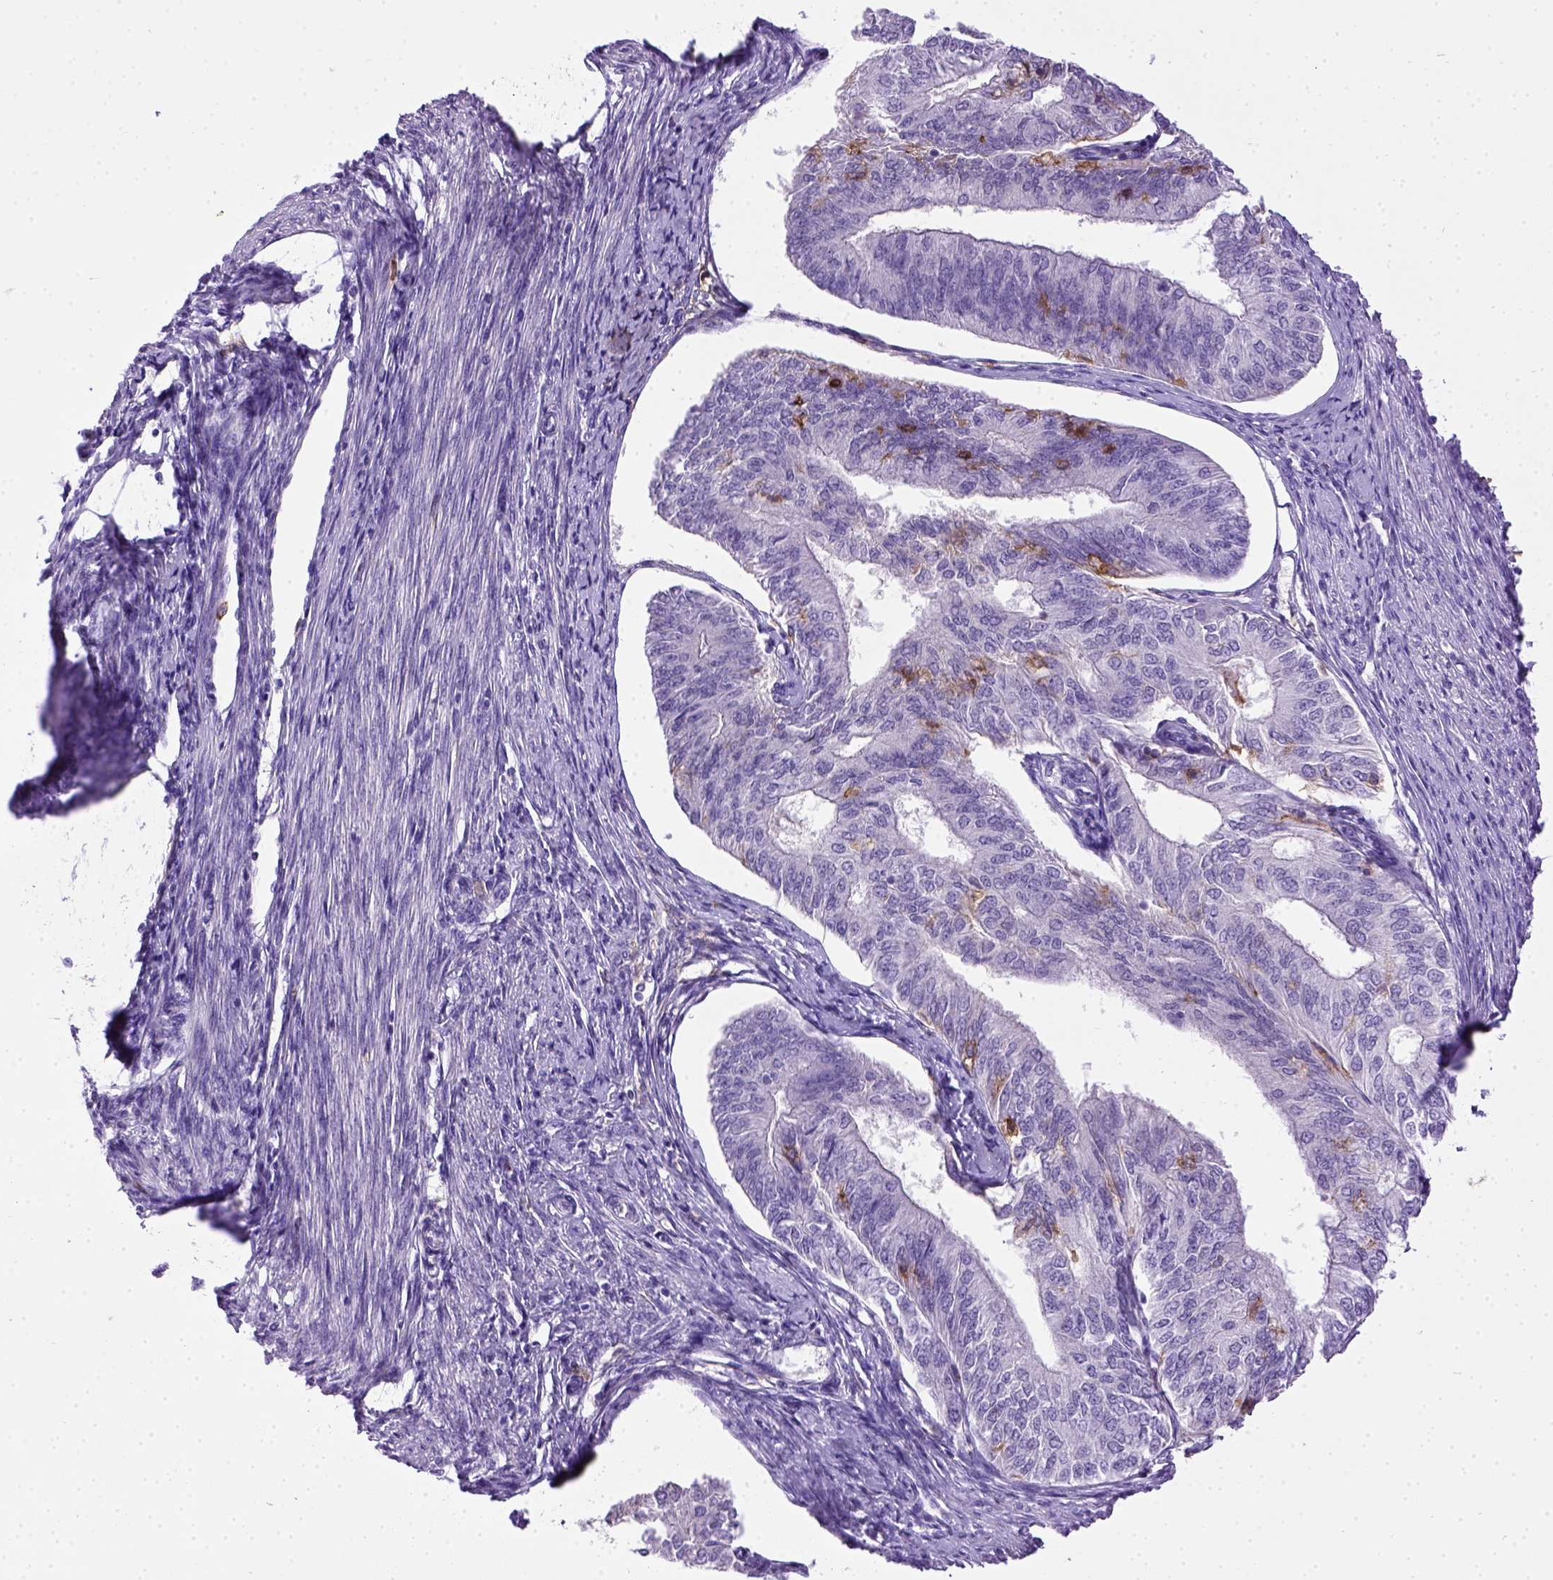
{"staining": {"intensity": "negative", "quantity": "none", "location": "none"}, "tissue": "endometrial cancer", "cell_type": "Tumor cells", "image_type": "cancer", "snomed": [{"axis": "morphology", "description": "Adenocarcinoma, NOS"}, {"axis": "topography", "description": "Endometrium"}], "caption": "The photomicrograph displays no staining of tumor cells in endometrial cancer (adenocarcinoma).", "gene": "ITGAX", "patient": {"sex": "female", "age": 58}}